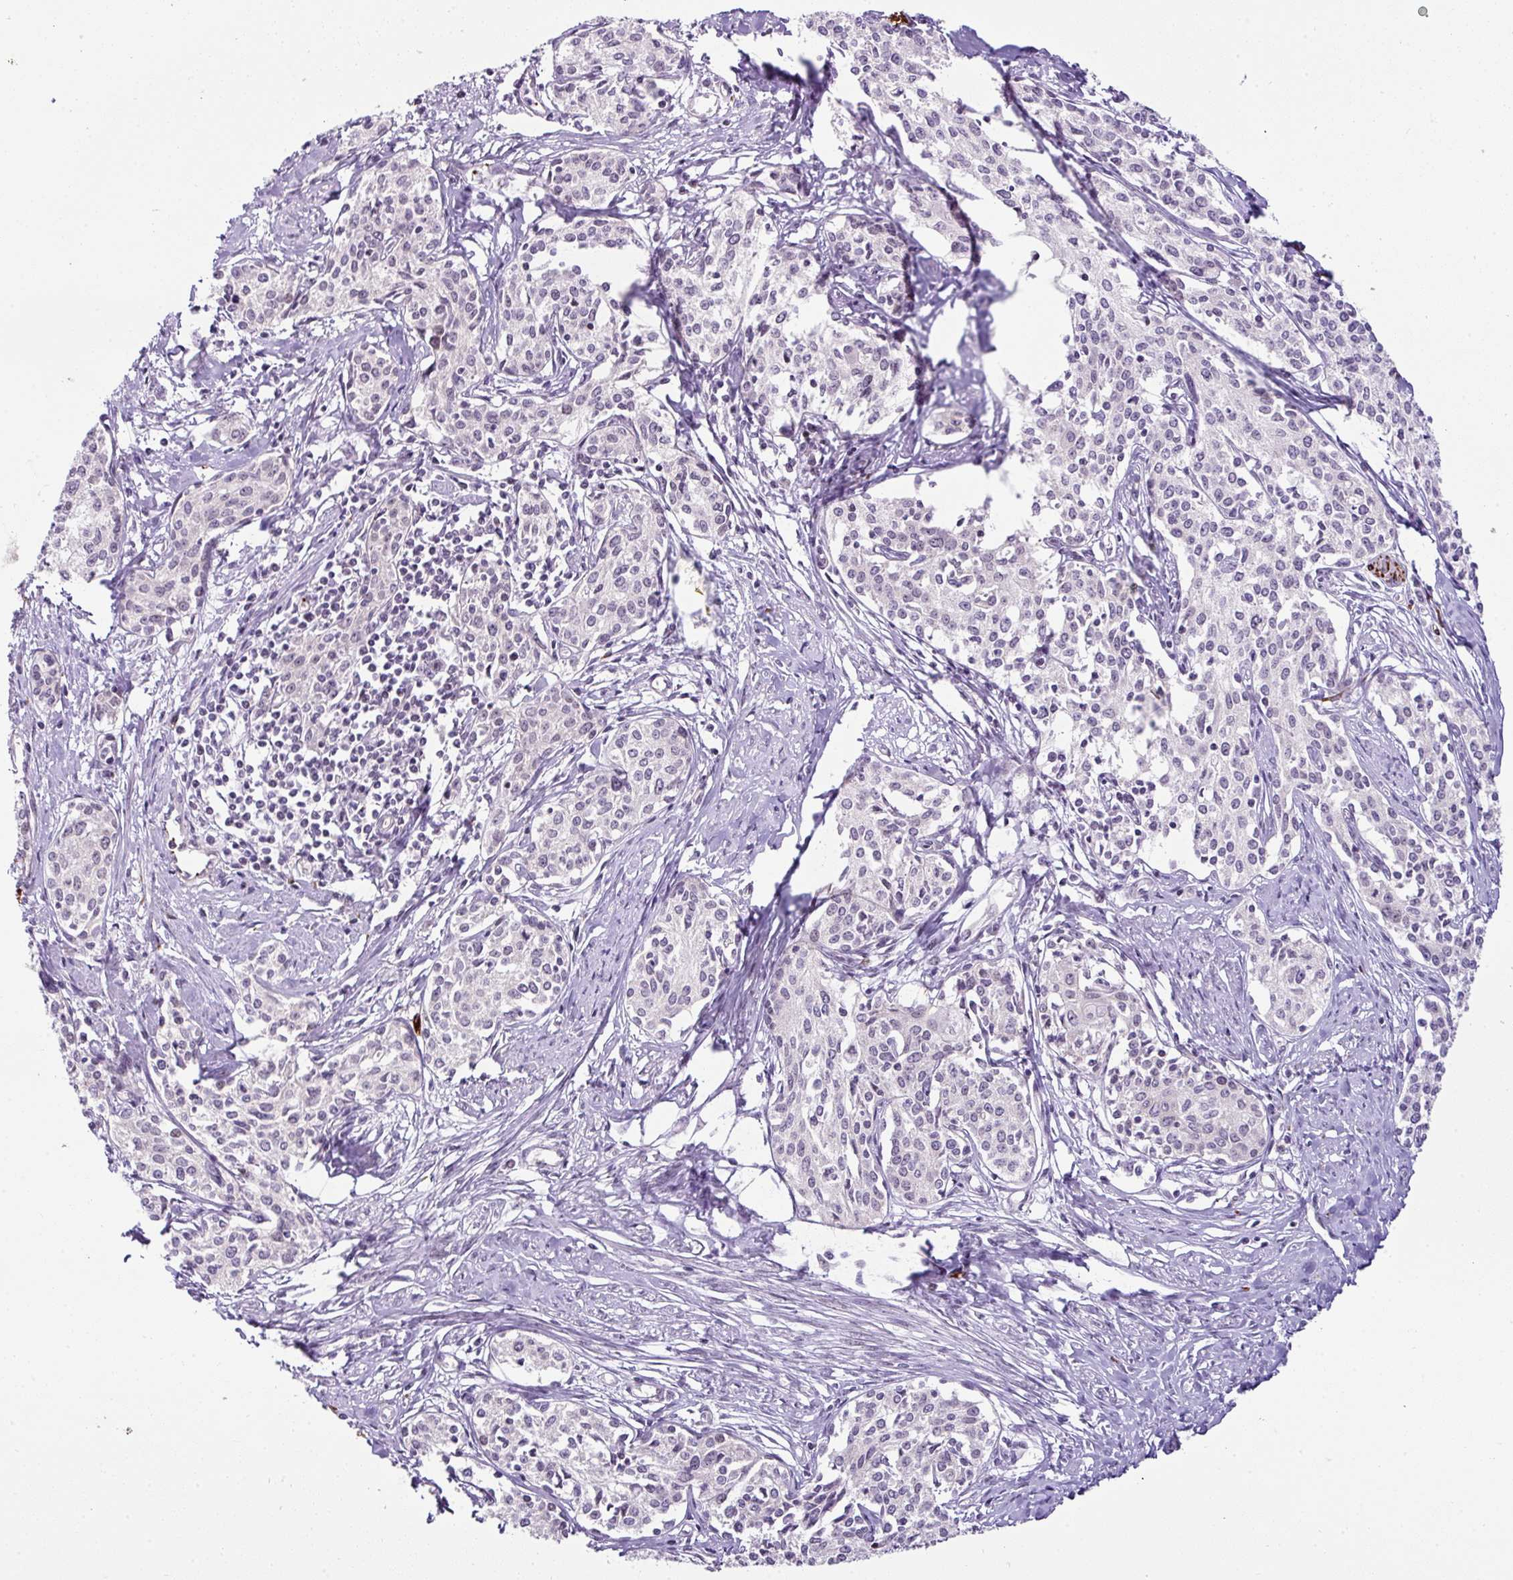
{"staining": {"intensity": "negative", "quantity": "none", "location": "none"}, "tissue": "cervical cancer", "cell_type": "Tumor cells", "image_type": "cancer", "snomed": [{"axis": "morphology", "description": "Squamous cell carcinoma, NOS"}, {"axis": "morphology", "description": "Adenocarcinoma, NOS"}, {"axis": "topography", "description": "Cervix"}], "caption": "Immunohistochemistry photomicrograph of neoplastic tissue: cervical cancer stained with DAB reveals no significant protein expression in tumor cells.", "gene": "CMTM5", "patient": {"sex": "female", "age": 52}}